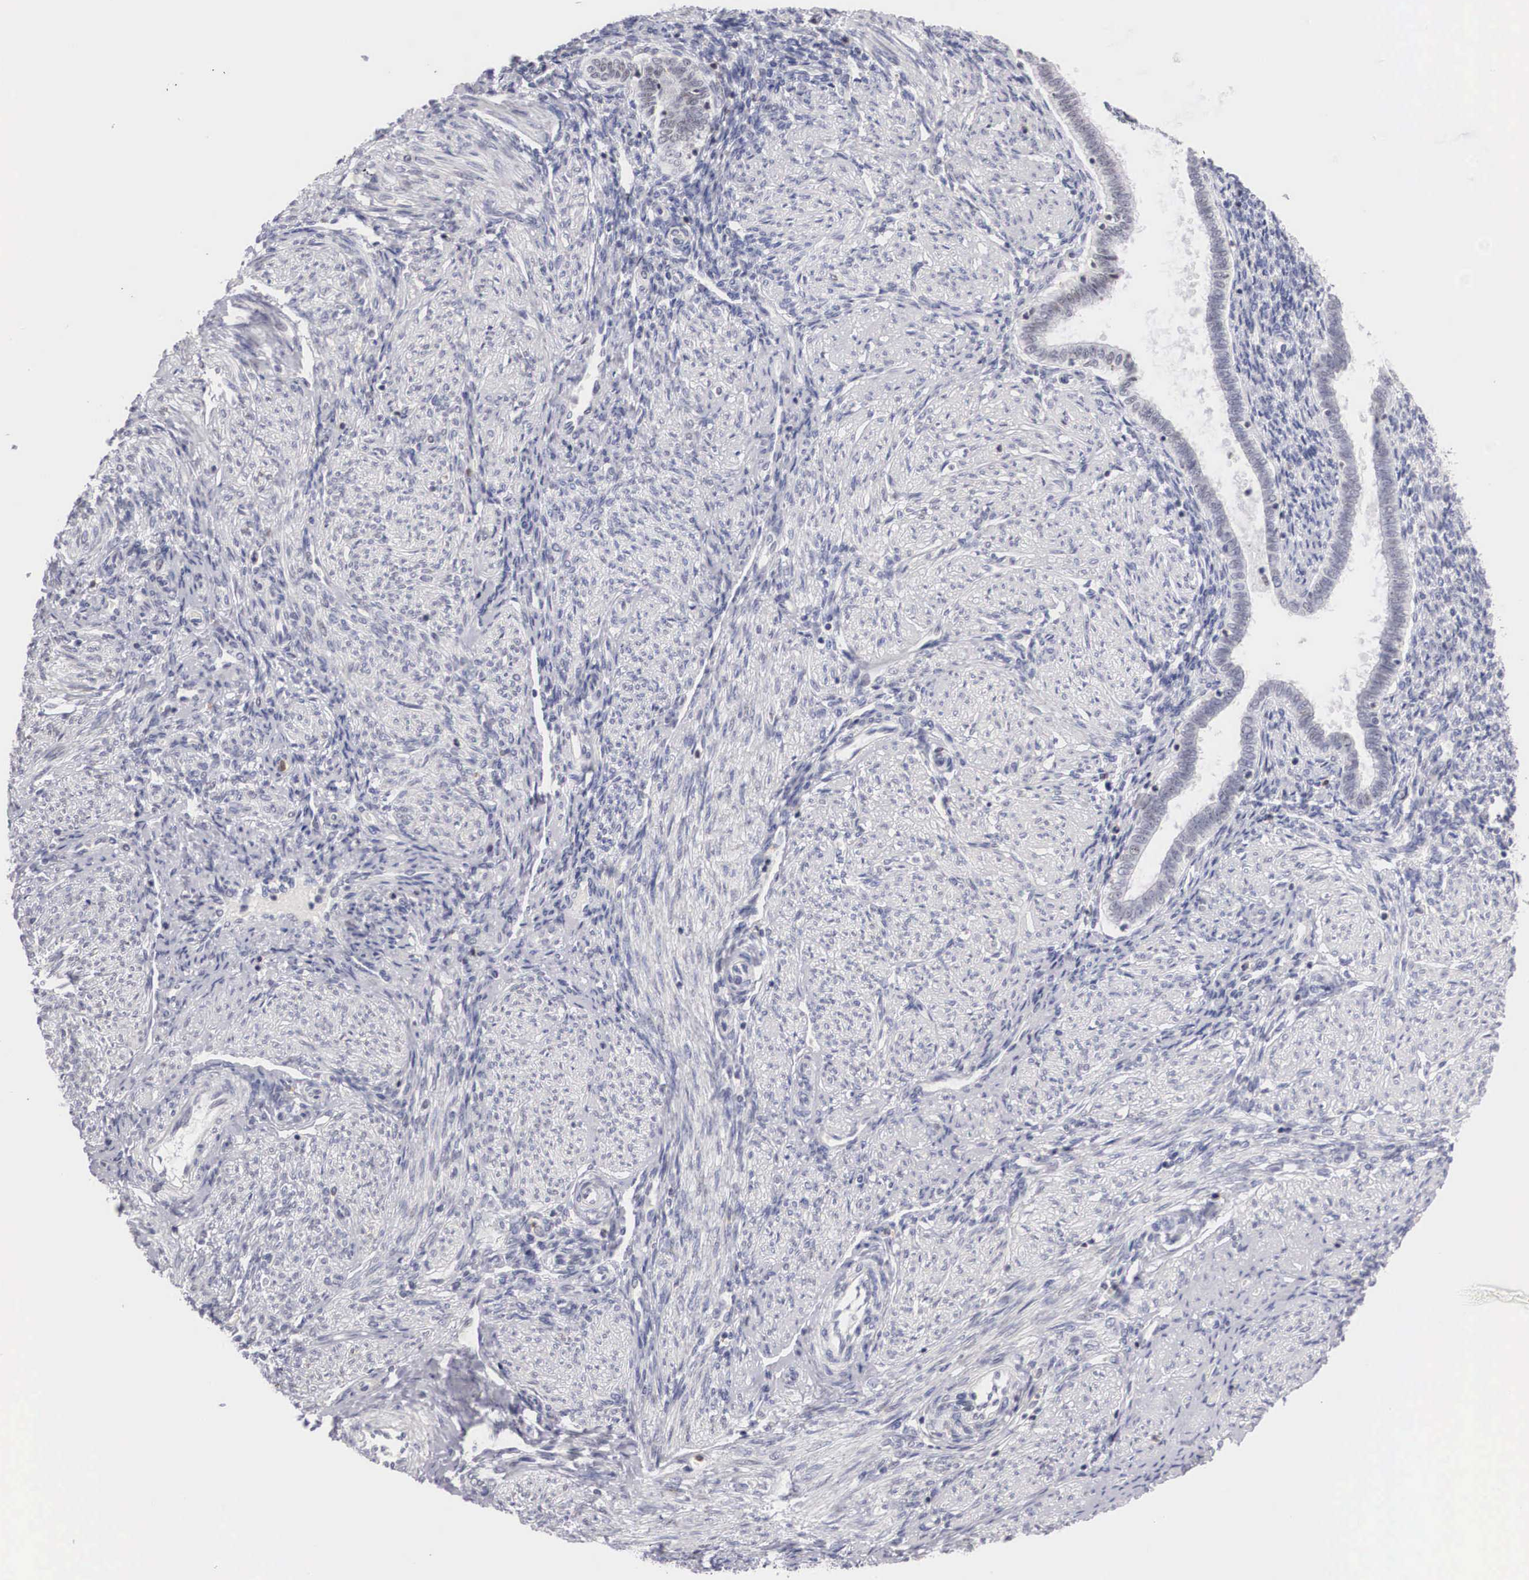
{"staining": {"intensity": "weak", "quantity": "<25%", "location": "nuclear"}, "tissue": "endometrium", "cell_type": "Cells in endometrial stroma", "image_type": "normal", "snomed": [{"axis": "morphology", "description": "Normal tissue, NOS"}, {"axis": "topography", "description": "Endometrium"}], "caption": "Histopathology image shows no significant protein staining in cells in endometrial stroma of benign endometrium. (DAB IHC, high magnification).", "gene": "FAM47A", "patient": {"sex": "female", "age": 36}}